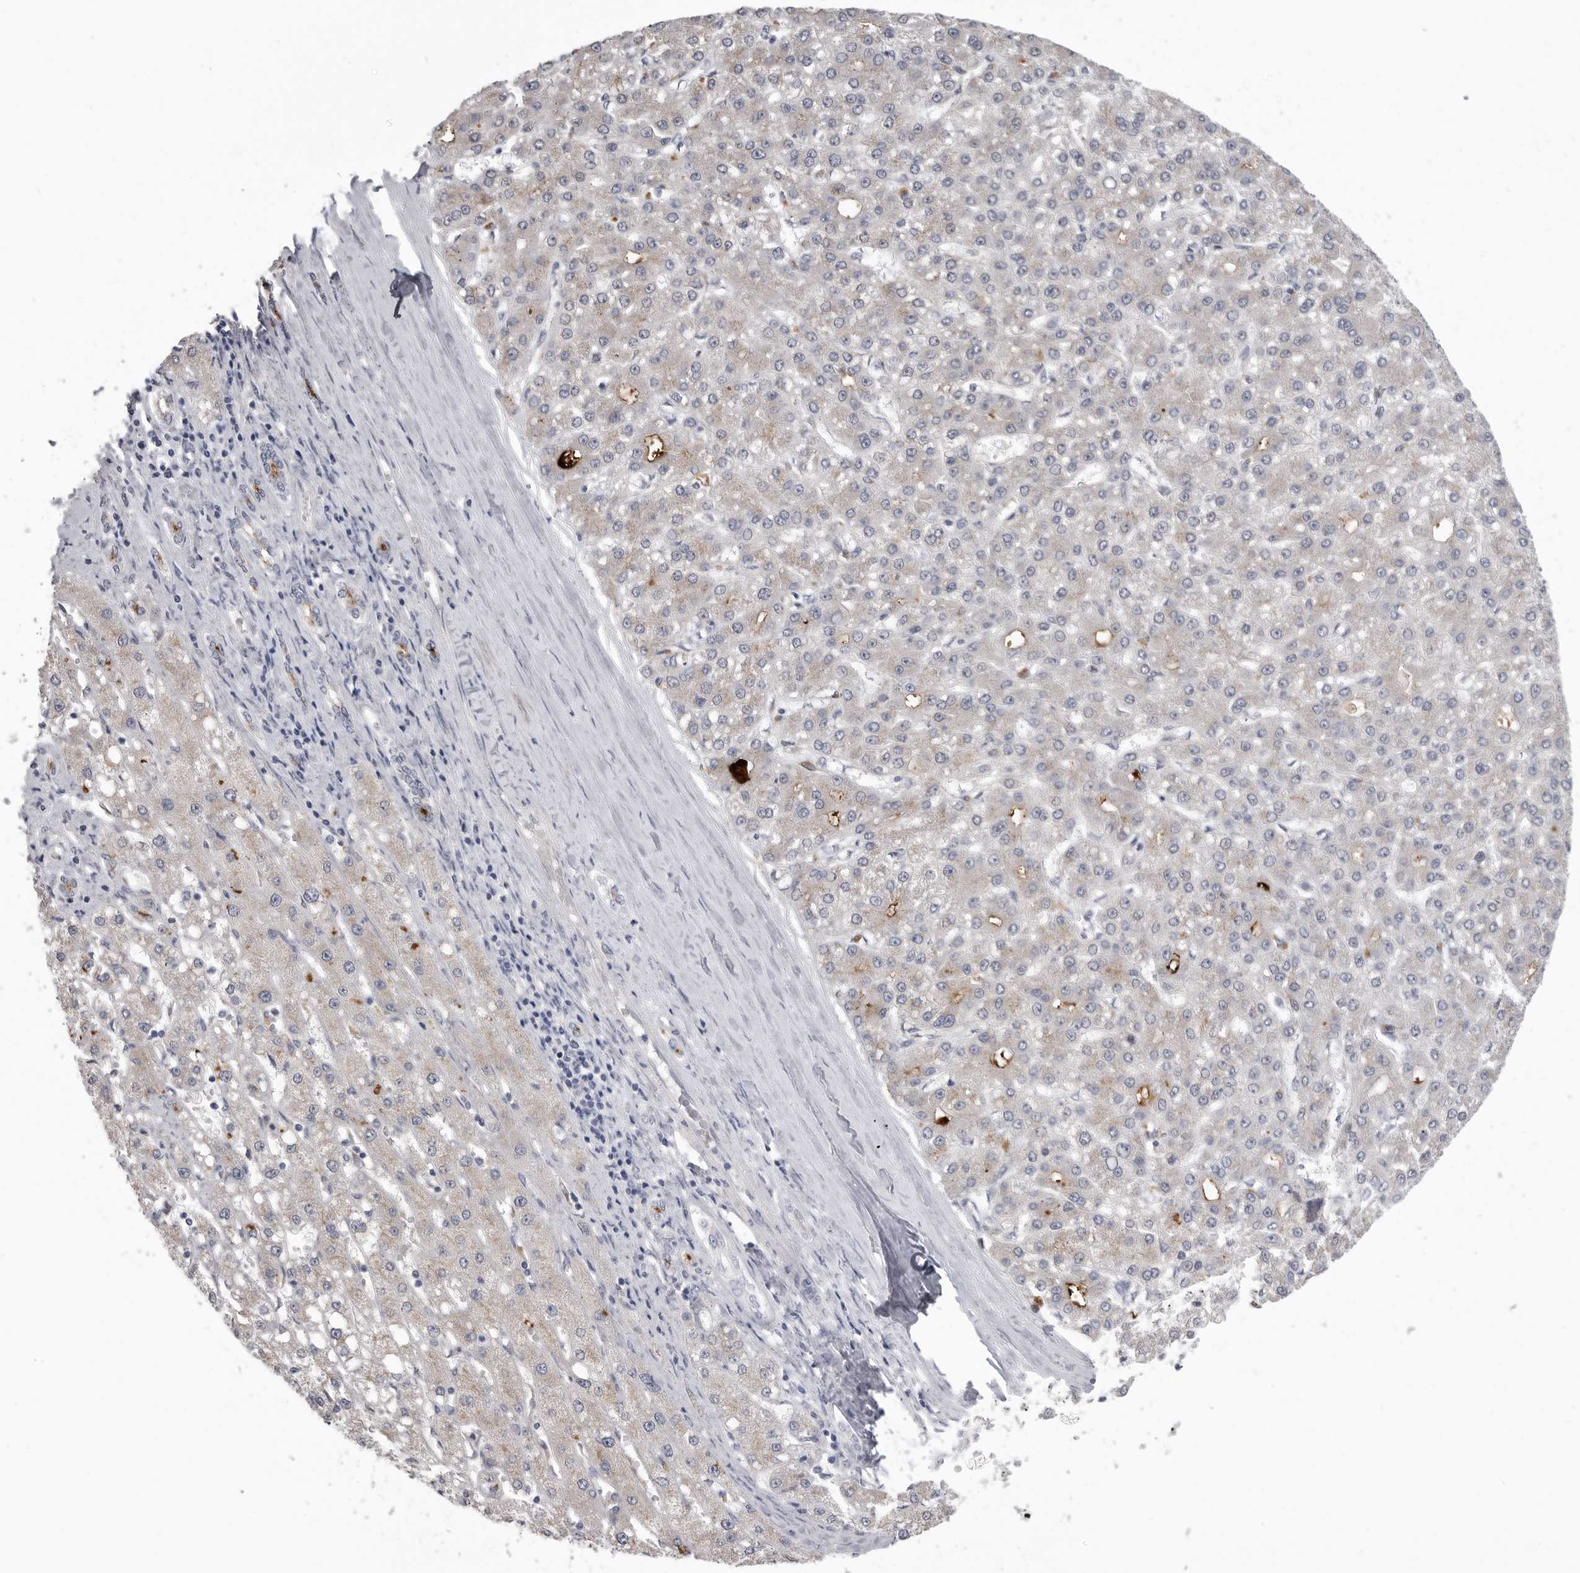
{"staining": {"intensity": "weak", "quantity": "<25%", "location": "cytoplasmic/membranous"}, "tissue": "liver cancer", "cell_type": "Tumor cells", "image_type": "cancer", "snomed": [{"axis": "morphology", "description": "Carcinoma, Hepatocellular, NOS"}, {"axis": "topography", "description": "Liver"}], "caption": "An image of liver hepatocellular carcinoma stained for a protein demonstrates no brown staining in tumor cells. The staining was performed using DAB (3,3'-diaminobenzidine) to visualize the protein expression in brown, while the nuclei were stained in blue with hematoxylin (Magnification: 20x).", "gene": "SERPING1", "patient": {"sex": "male", "age": 67}}